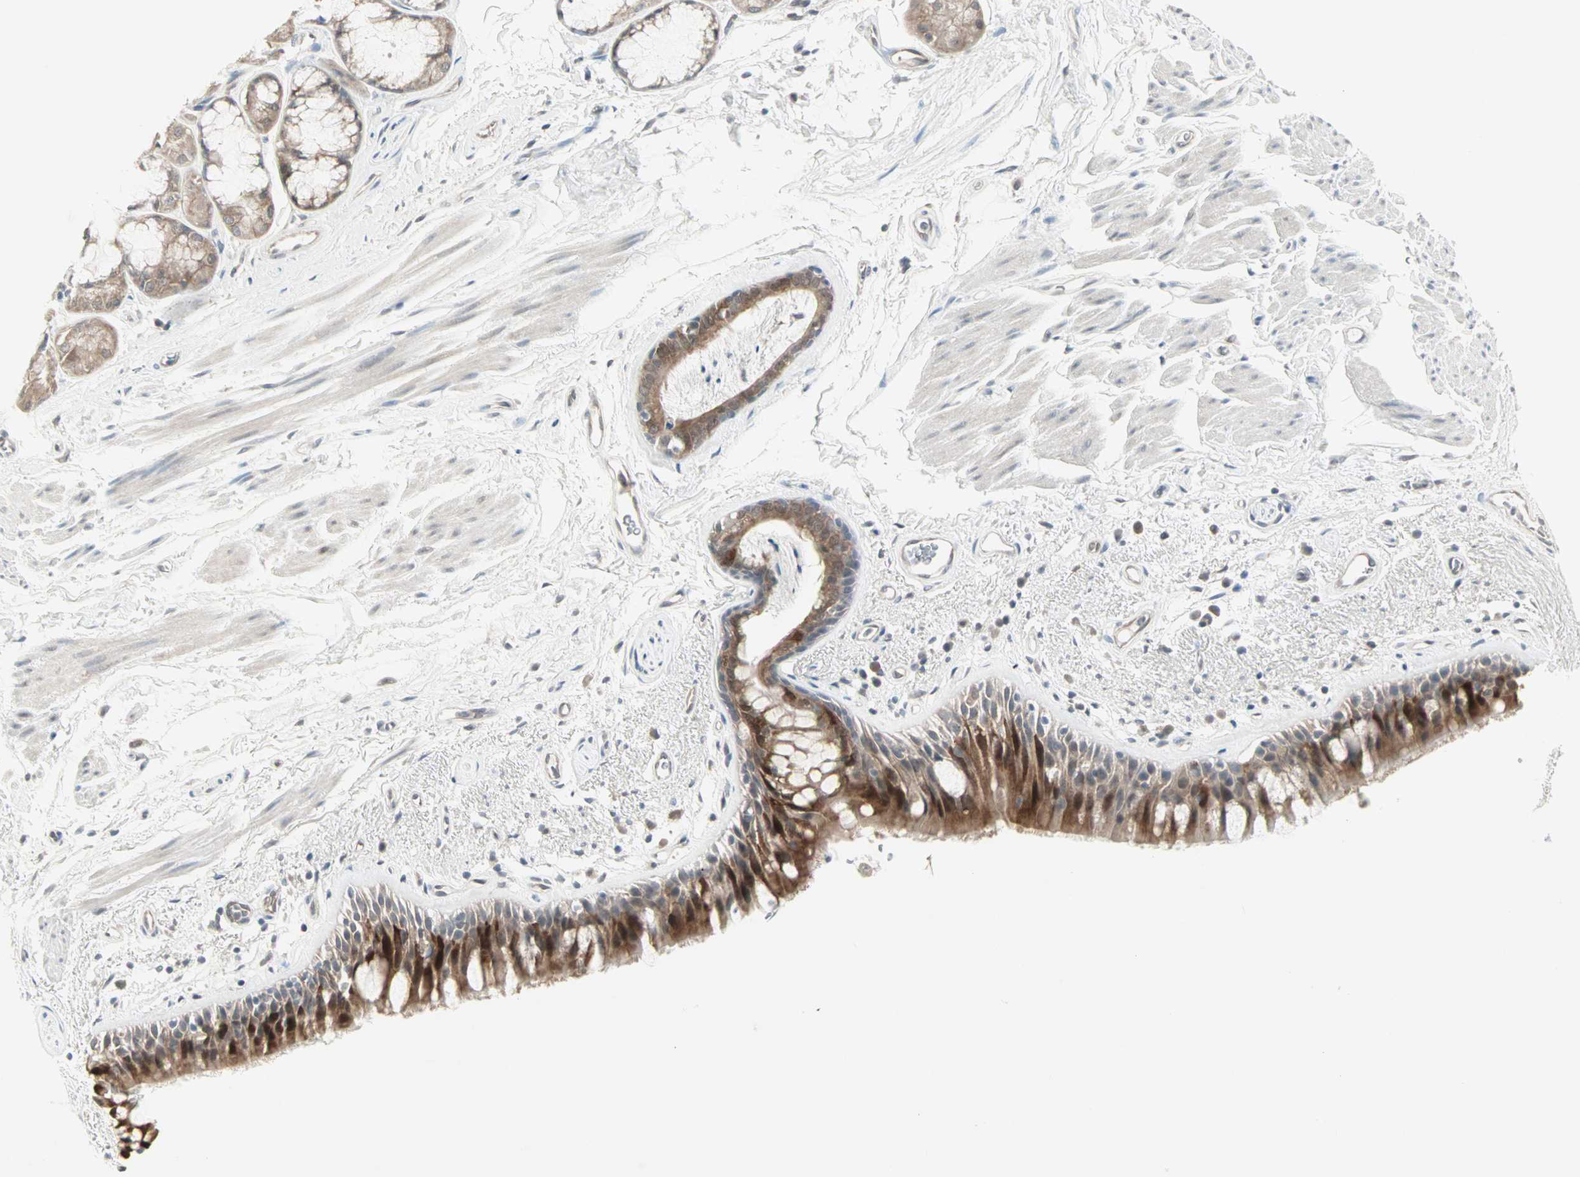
{"staining": {"intensity": "strong", "quantity": ">75%", "location": "cytoplasmic/membranous"}, "tissue": "bronchus", "cell_type": "Respiratory epithelial cells", "image_type": "normal", "snomed": [{"axis": "morphology", "description": "Normal tissue, NOS"}, {"axis": "morphology", "description": "Adenocarcinoma, NOS"}, {"axis": "topography", "description": "Bronchus"}, {"axis": "topography", "description": "Lung"}], "caption": "Protein analysis of benign bronchus shows strong cytoplasmic/membranous expression in about >75% of respiratory epithelial cells.", "gene": "PTPA", "patient": {"sex": "female", "age": 54}}